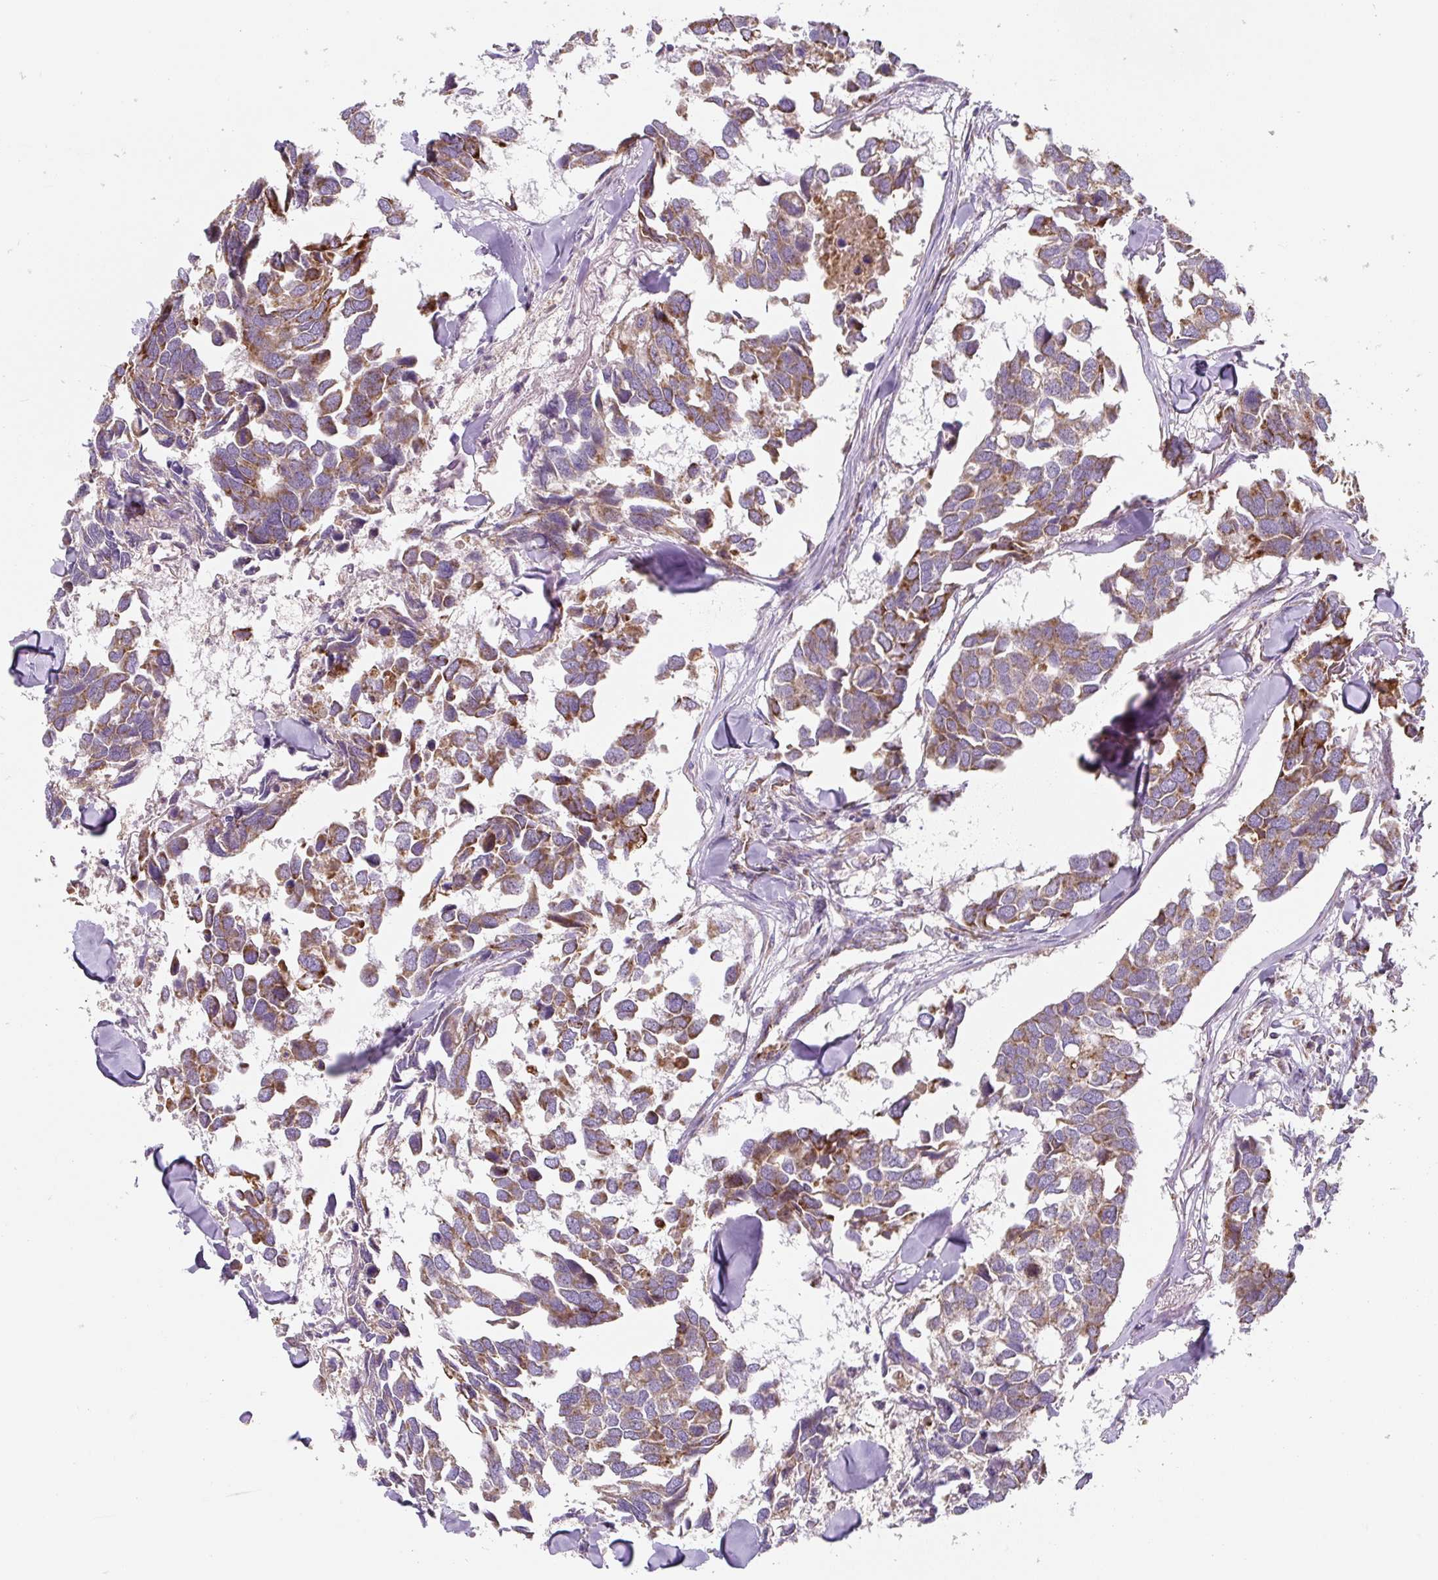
{"staining": {"intensity": "moderate", "quantity": ">75%", "location": "cytoplasmic/membranous"}, "tissue": "breast cancer", "cell_type": "Tumor cells", "image_type": "cancer", "snomed": [{"axis": "morphology", "description": "Duct carcinoma"}, {"axis": "topography", "description": "Breast"}], "caption": "Moderate cytoplasmic/membranous expression for a protein is seen in approximately >75% of tumor cells of intraductal carcinoma (breast) using immunohistochemistry.", "gene": "MT-CO2", "patient": {"sex": "female", "age": 83}}